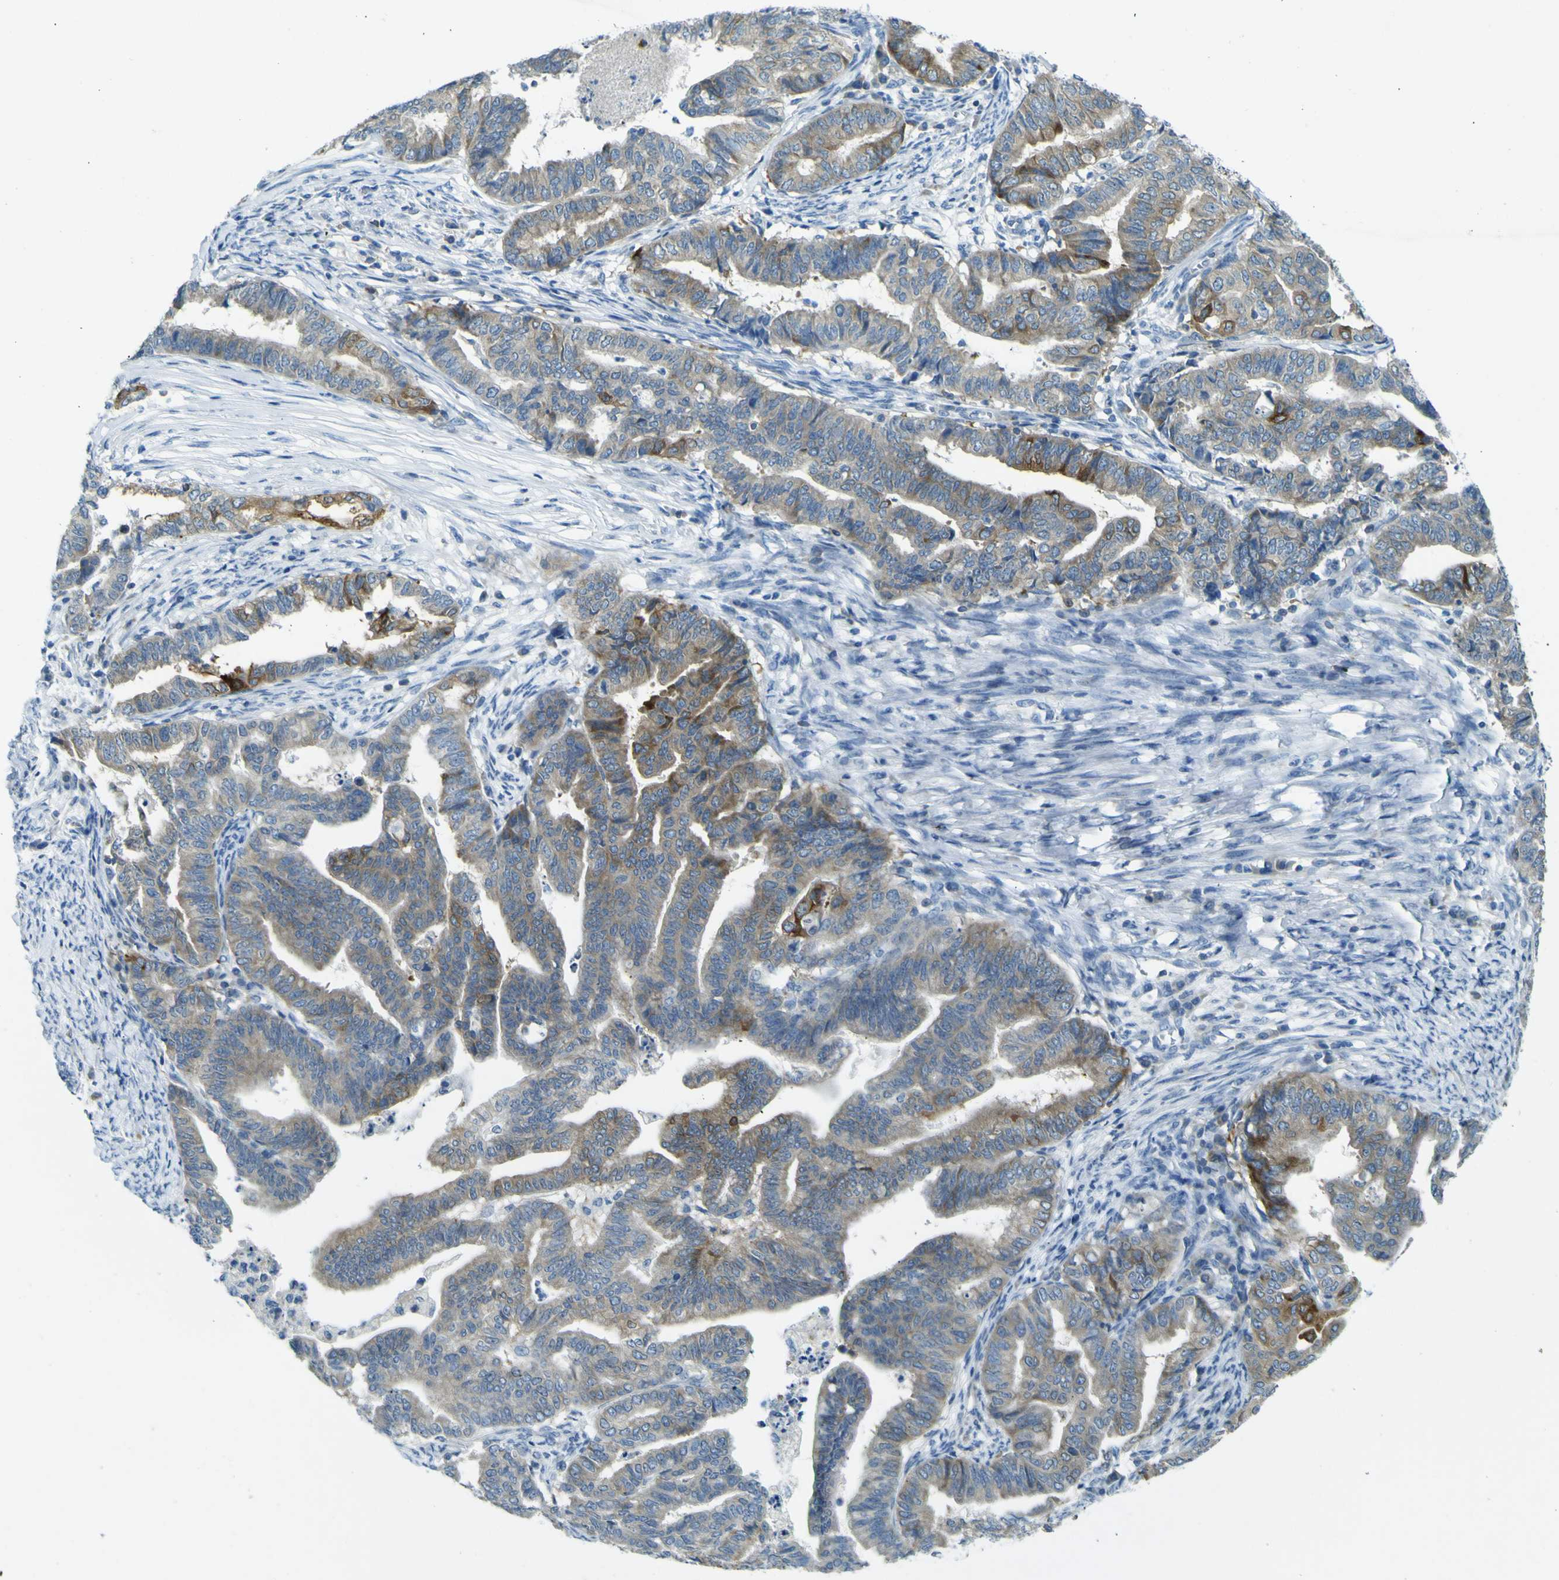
{"staining": {"intensity": "strong", "quantity": "<25%", "location": "cytoplasmic/membranous"}, "tissue": "endometrial cancer", "cell_type": "Tumor cells", "image_type": "cancer", "snomed": [{"axis": "morphology", "description": "Adenocarcinoma, NOS"}, {"axis": "topography", "description": "Endometrium"}], "caption": "High-magnification brightfield microscopy of adenocarcinoma (endometrial) stained with DAB (brown) and counterstained with hematoxylin (blue). tumor cells exhibit strong cytoplasmic/membranous positivity is present in approximately<25% of cells.", "gene": "SORCS1", "patient": {"sex": "female", "age": 79}}